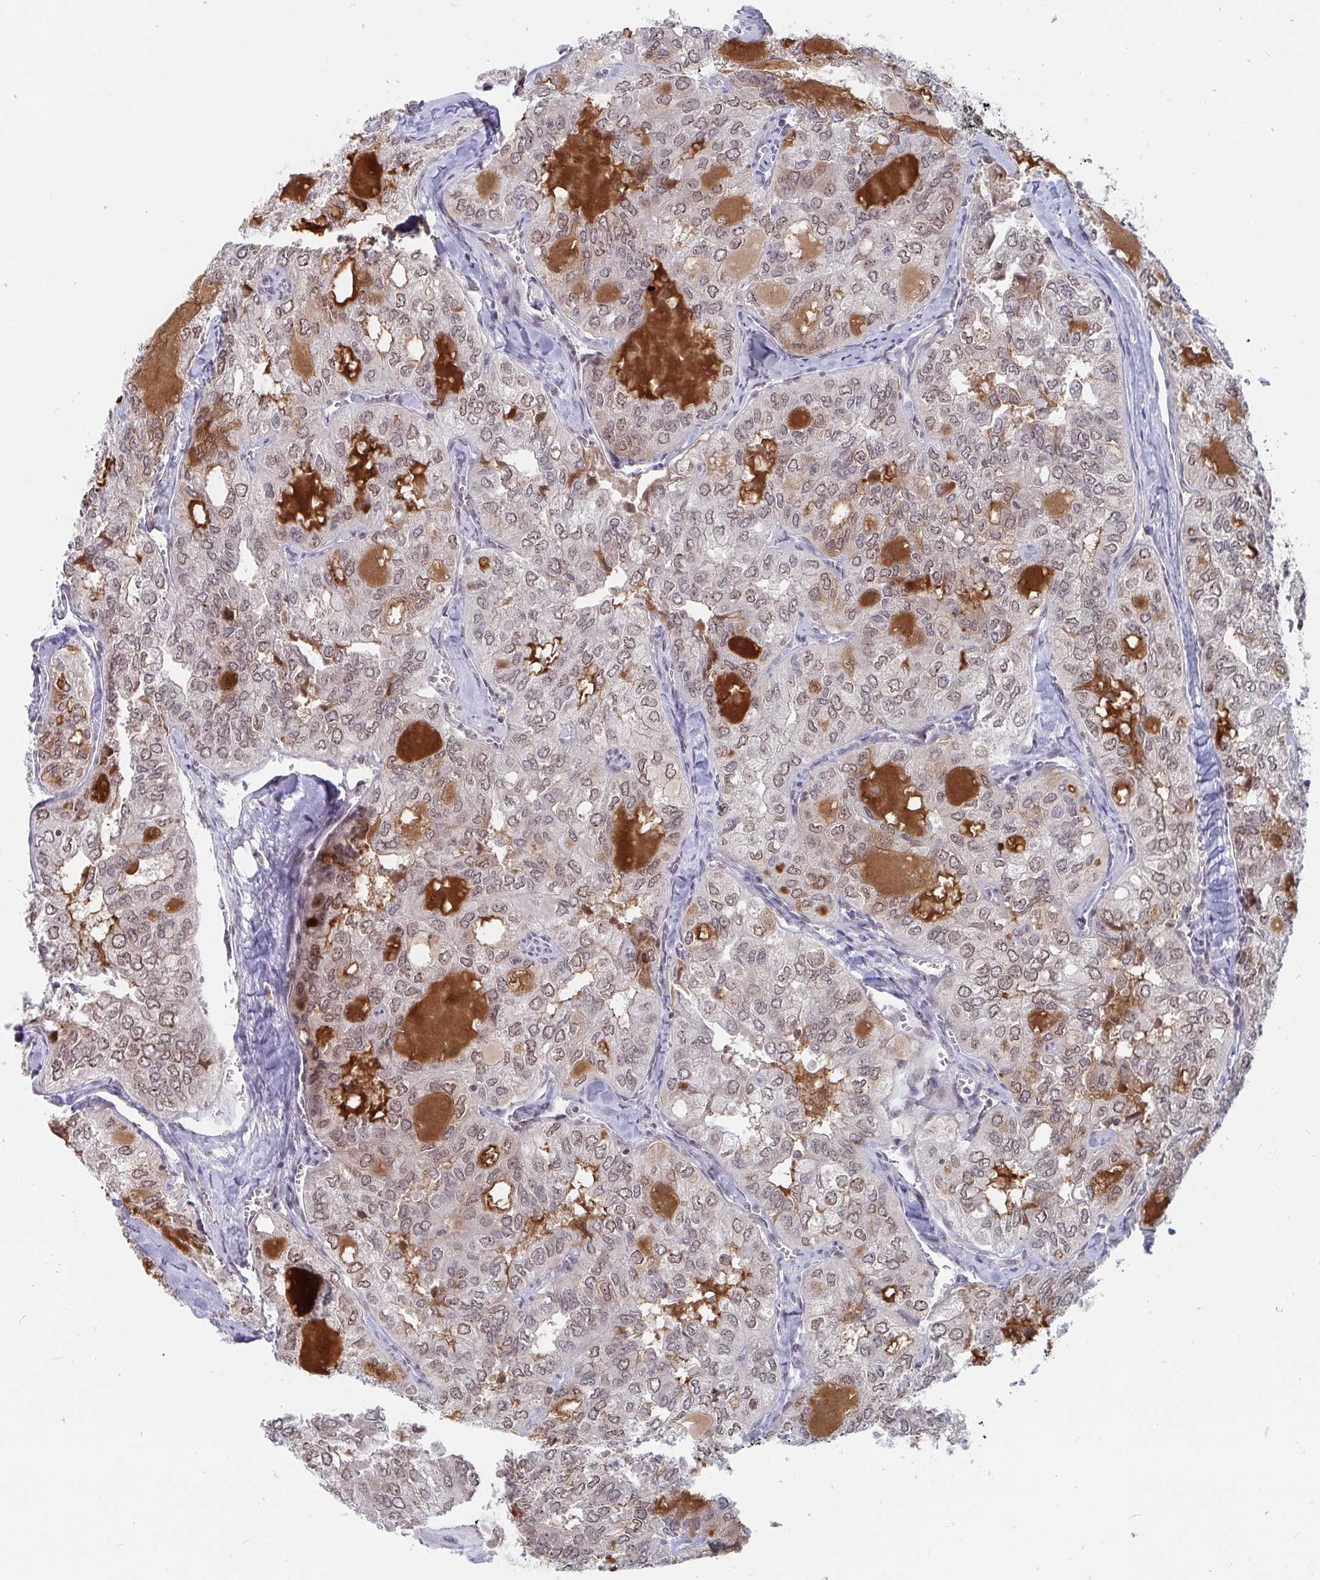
{"staining": {"intensity": "moderate", "quantity": ">75%", "location": "nuclear"}, "tissue": "thyroid cancer", "cell_type": "Tumor cells", "image_type": "cancer", "snomed": [{"axis": "morphology", "description": "Follicular adenoma carcinoma, NOS"}, {"axis": "topography", "description": "Thyroid gland"}], "caption": "Immunohistochemistry (IHC) micrograph of human follicular adenoma carcinoma (thyroid) stained for a protein (brown), which shows medium levels of moderate nuclear expression in approximately >75% of tumor cells.", "gene": "TRIP12", "patient": {"sex": "male", "age": 75}}